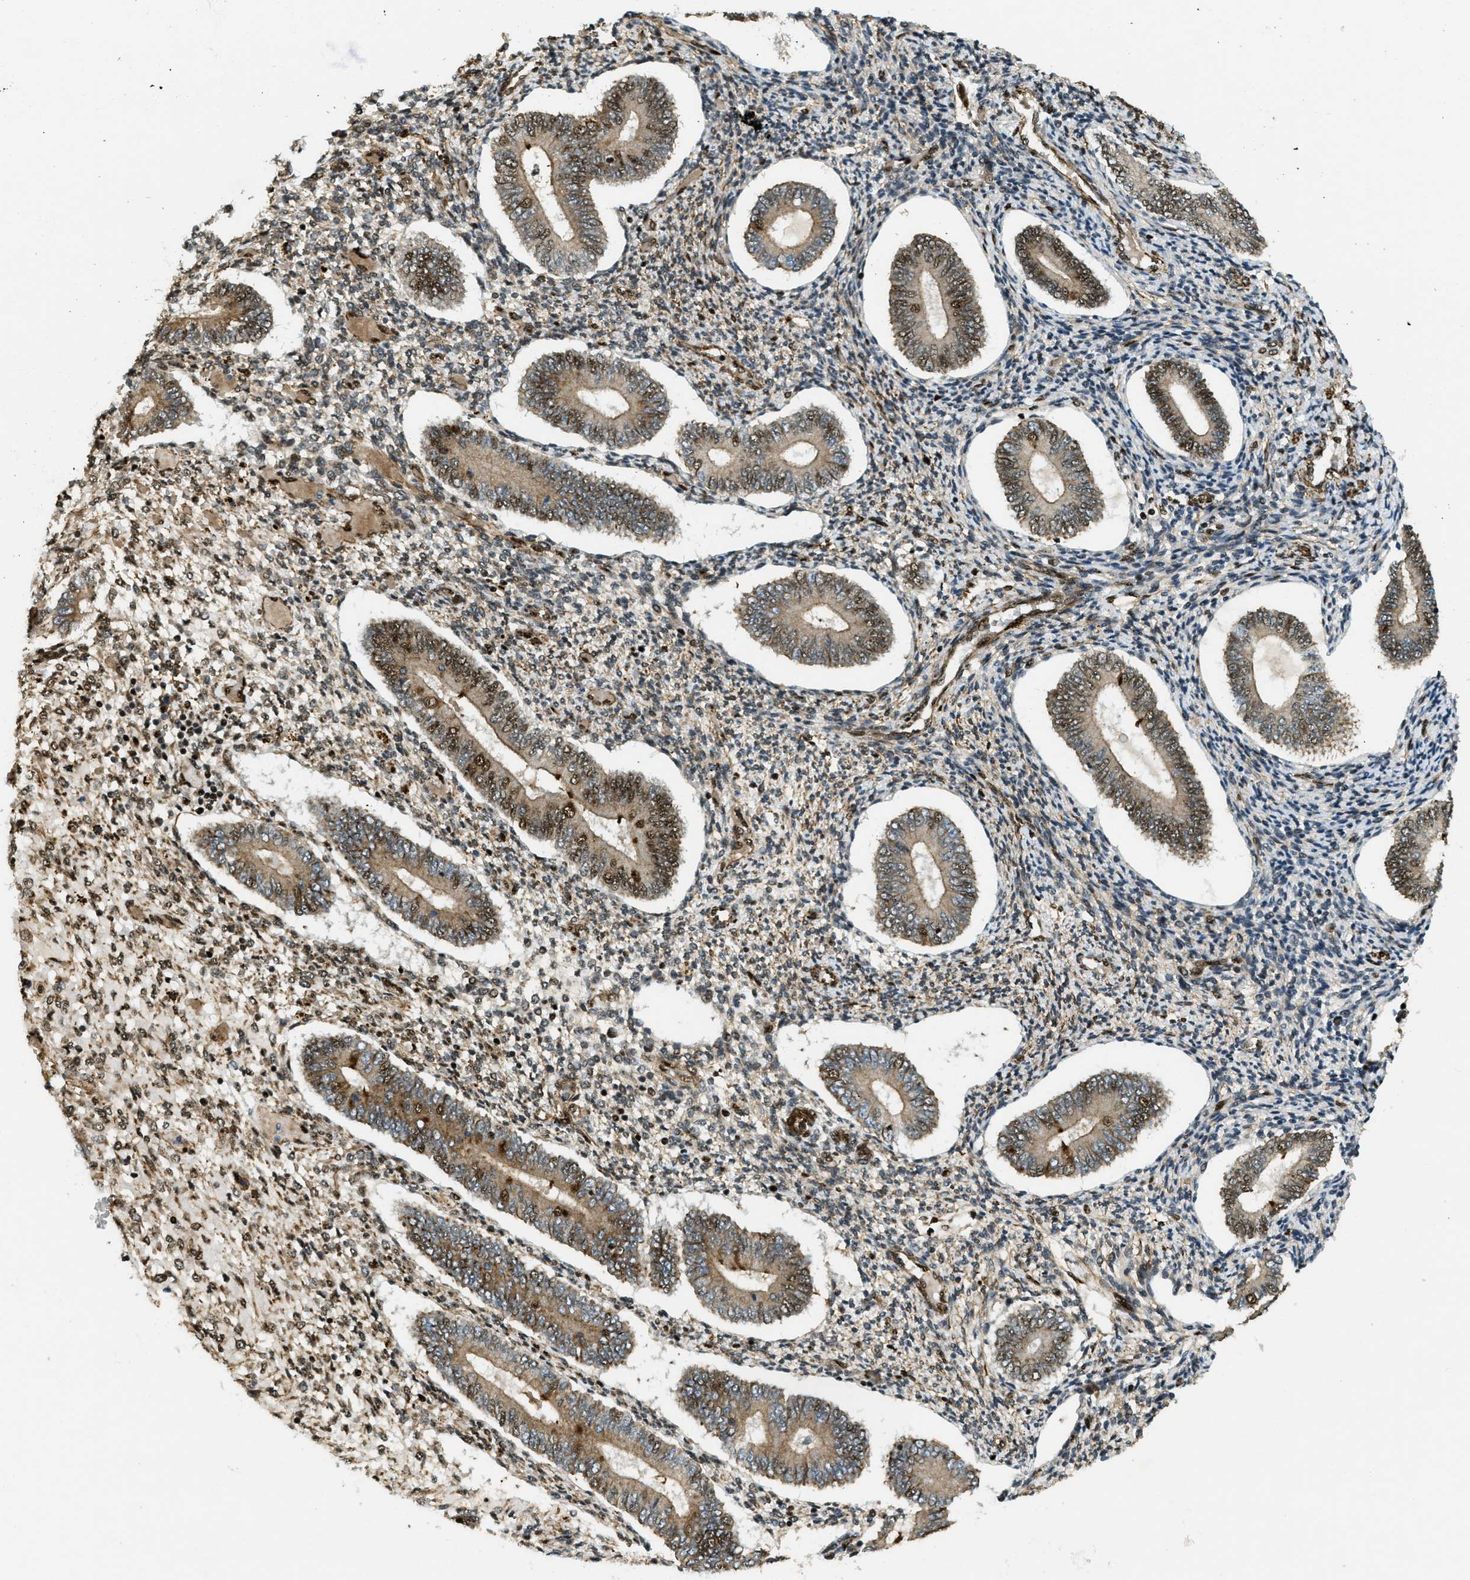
{"staining": {"intensity": "moderate", "quantity": ">75%", "location": "nuclear"}, "tissue": "endometrium", "cell_type": "Cells in endometrial stroma", "image_type": "normal", "snomed": [{"axis": "morphology", "description": "Normal tissue, NOS"}, {"axis": "topography", "description": "Endometrium"}], "caption": "High-power microscopy captured an immunohistochemistry micrograph of normal endometrium, revealing moderate nuclear expression in about >75% of cells in endometrial stroma.", "gene": "CFAP36", "patient": {"sex": "female", "age": 42}}